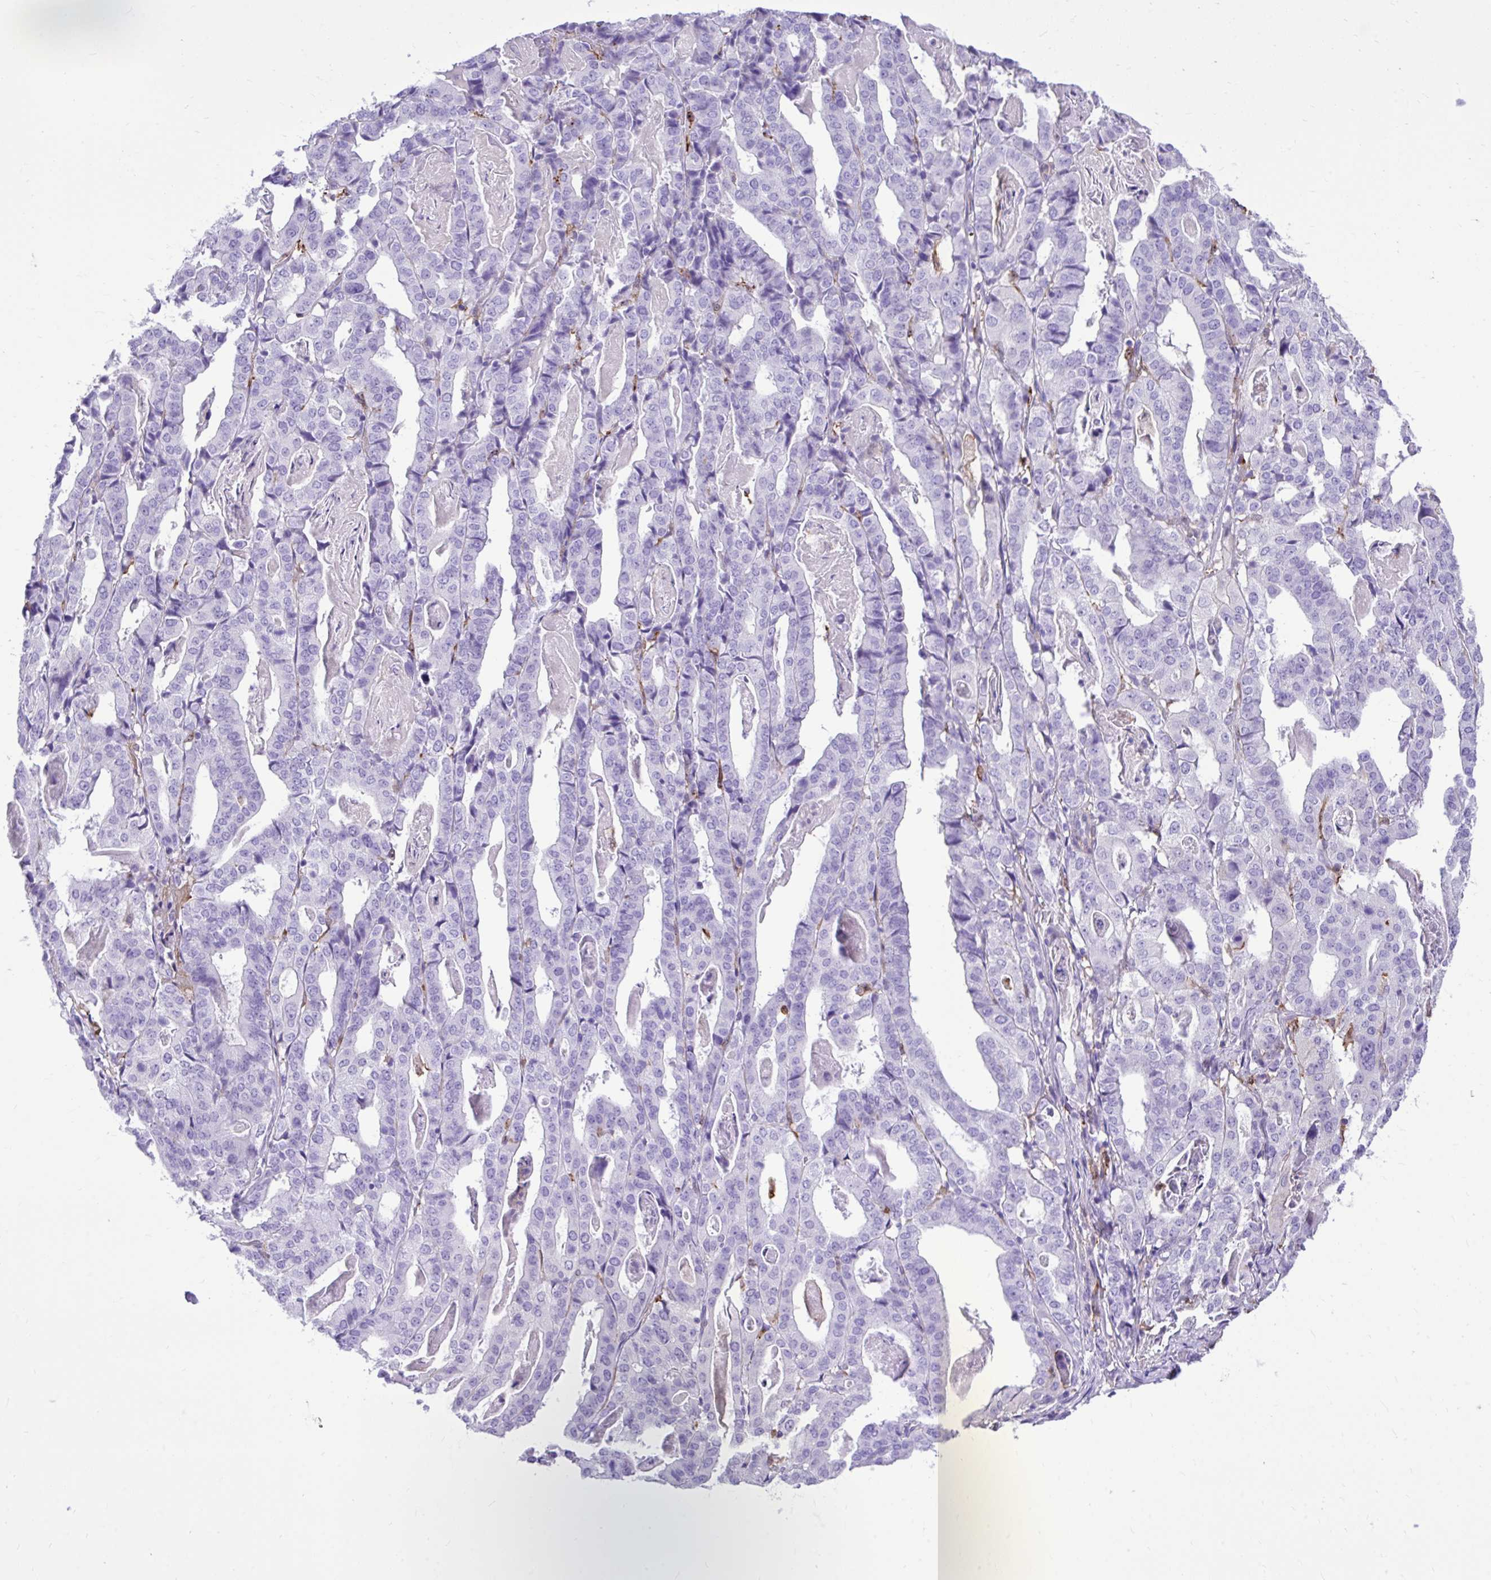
{"staining": {"intensity": "negative", "quantity": "none", "location": "none"}, "tissue": "stomach cancer", "cell_type": "Tumor cells", "image_type": "cancer", "snomed": [{"axis": "morphology", "description": "Adenocarcinoma, NOS"}, {"axis": "topography", "description": "Stomach"}], "caption": "Micrograph shows no protein staining in tumor cells of adenocarcinoma (stomach) tissue.", "gene": "TLR7", "patient": {"sex": "male", "age": 48}}